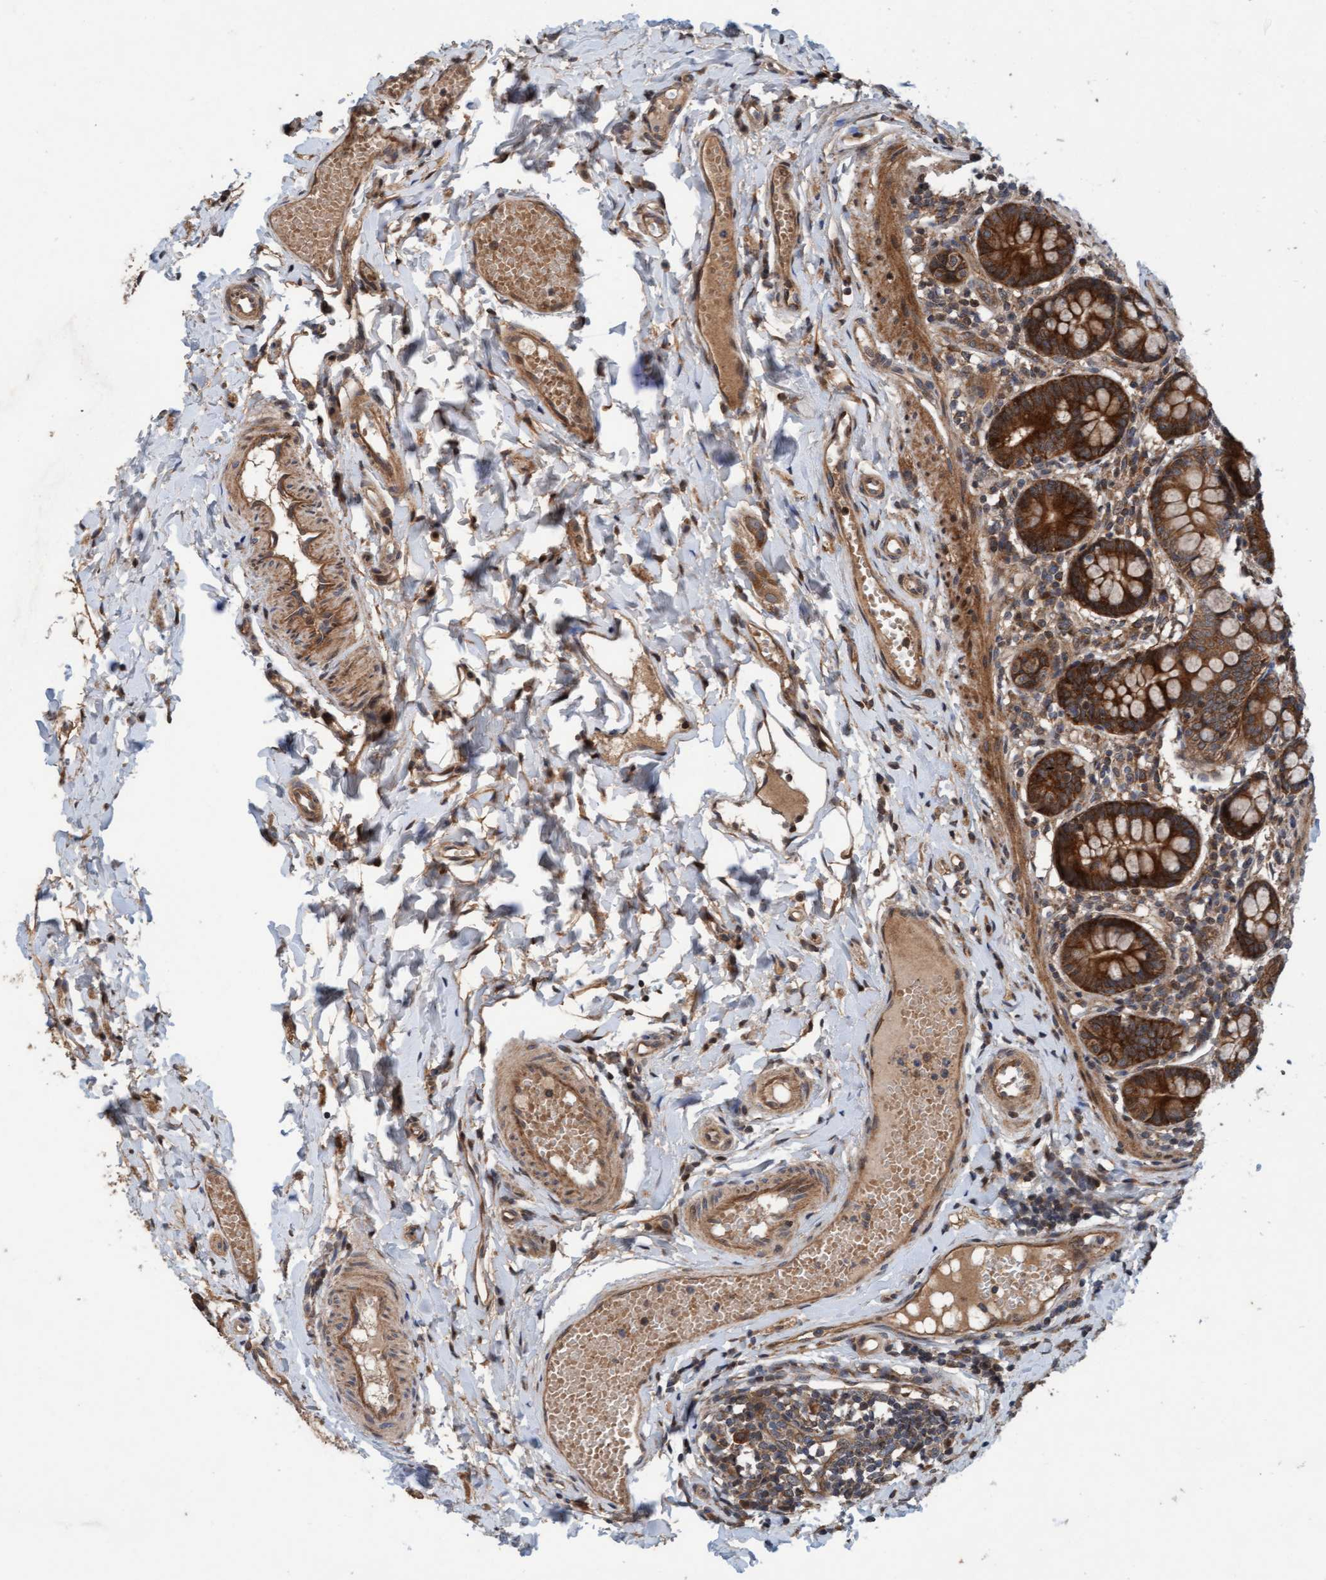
{"staining": {"intensity": "strong", "quantity": ">75%", "location": "cytoplasmic/membranous"}, "tissue": "small intestine", "cell_type": "Glandular cells", "image_type": "normal", "snomed": [{"axis": "morphology", "description": "Normal tissue, NOS"}, {"axis": "topography", "description": "Small intestine"}], "caption": "Immunohistochemical staining of normal human small intestine reveals high levels of strong cytoplasmic/membranous positivity in approximately >75% of glandular cells. (IHC, brightfield microscopy, high magnification).", "gene": "MLXIP", "patient": {"sex": "male", "age": 7}}